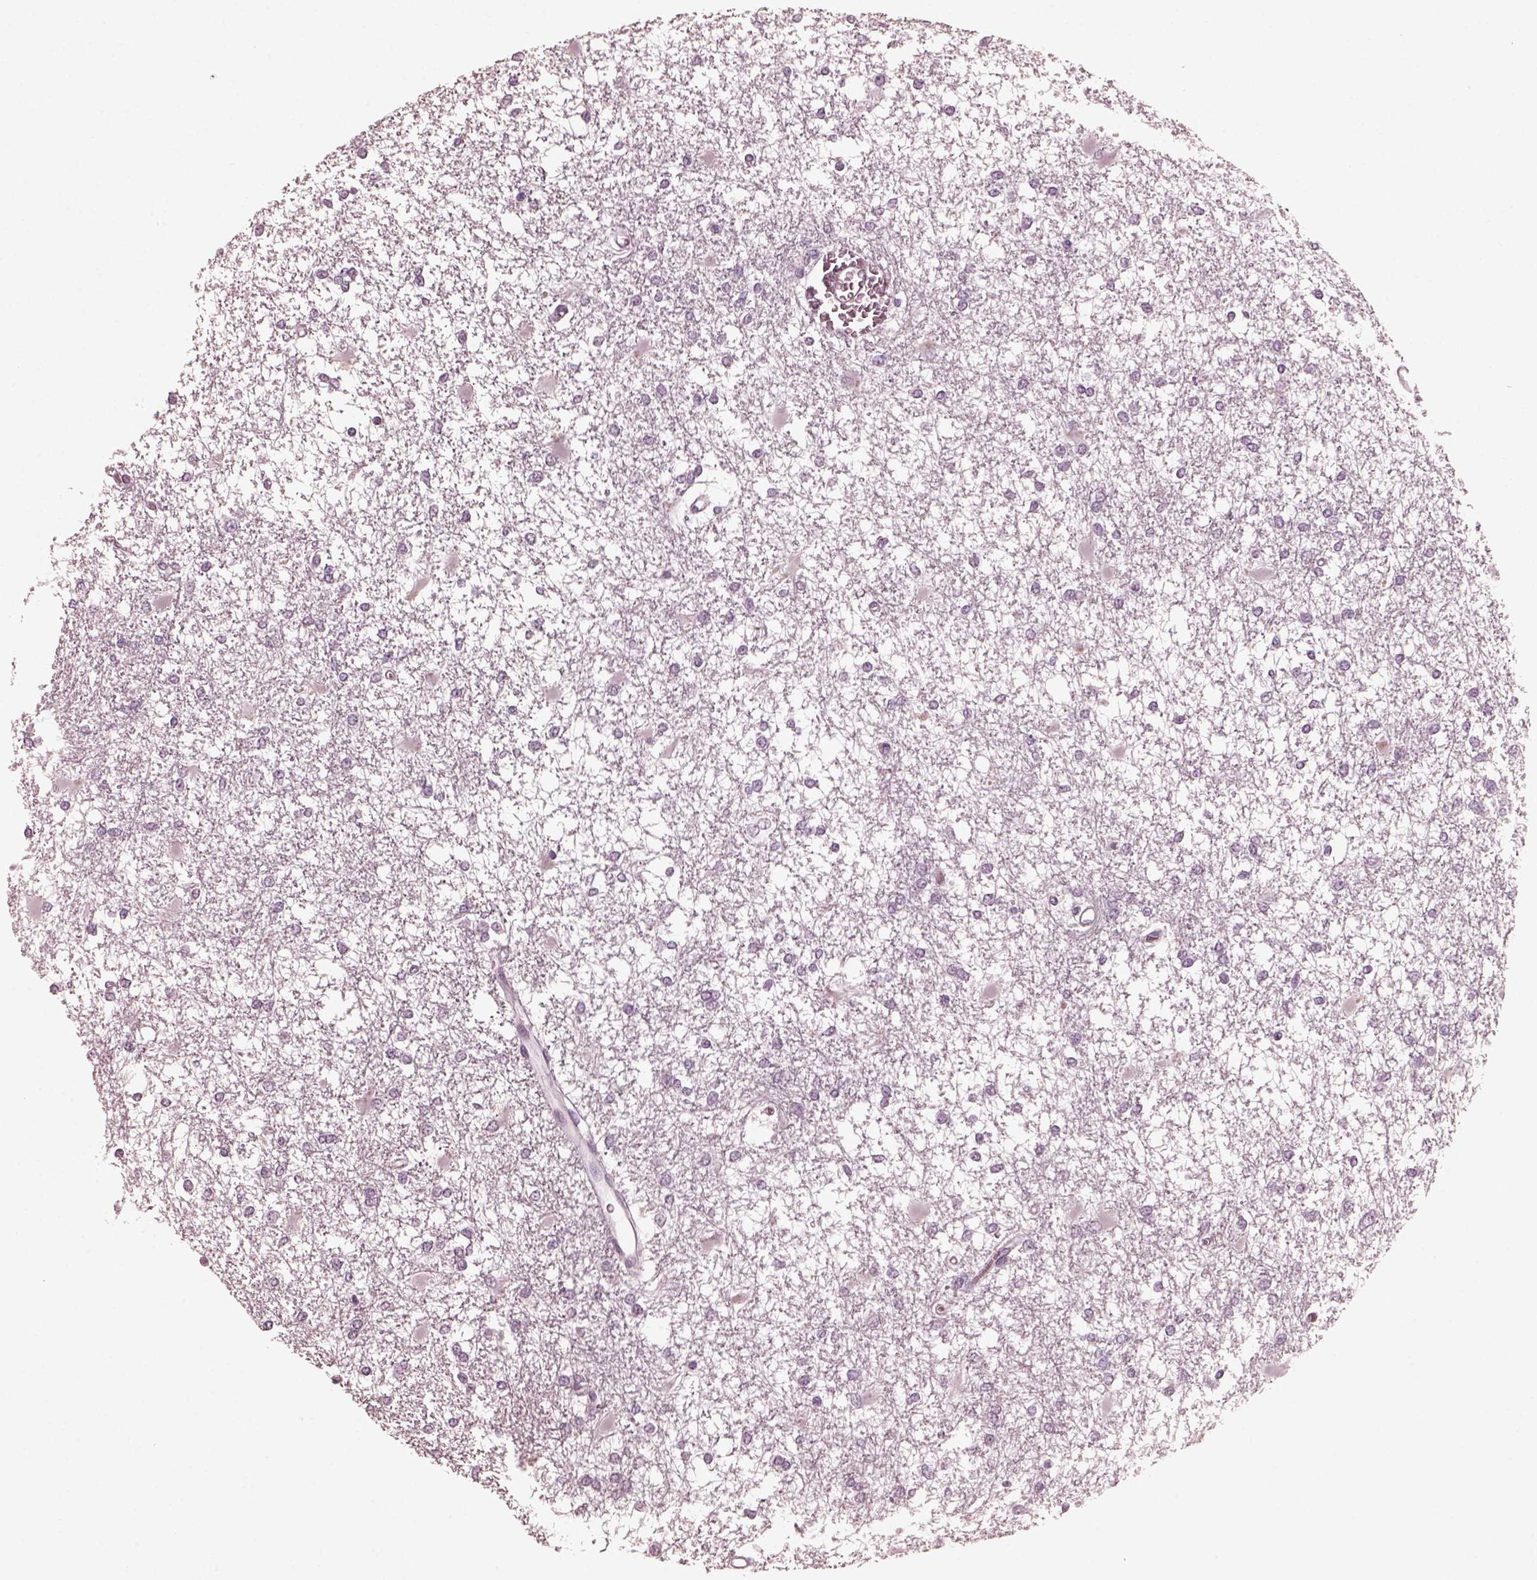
{"staining": {"intensity": "negative", "quantity": "none", "location": "none"}, "tissue": "glioma", "cell_type": "Tumor cells", "image_type": "cancer", "snomed": [{"axis": "morphology", "description": "Glioma, malignant, High grade"}, {"axis": "topography", "description": "Cerebral cortex"}], "caption": "Immunohistochemistry (IHC) of human high-grade glioma (malignant) shows no expression in tumor cells.", "gene": "CGA", "patient": {"sex": "male", "age": 79}}